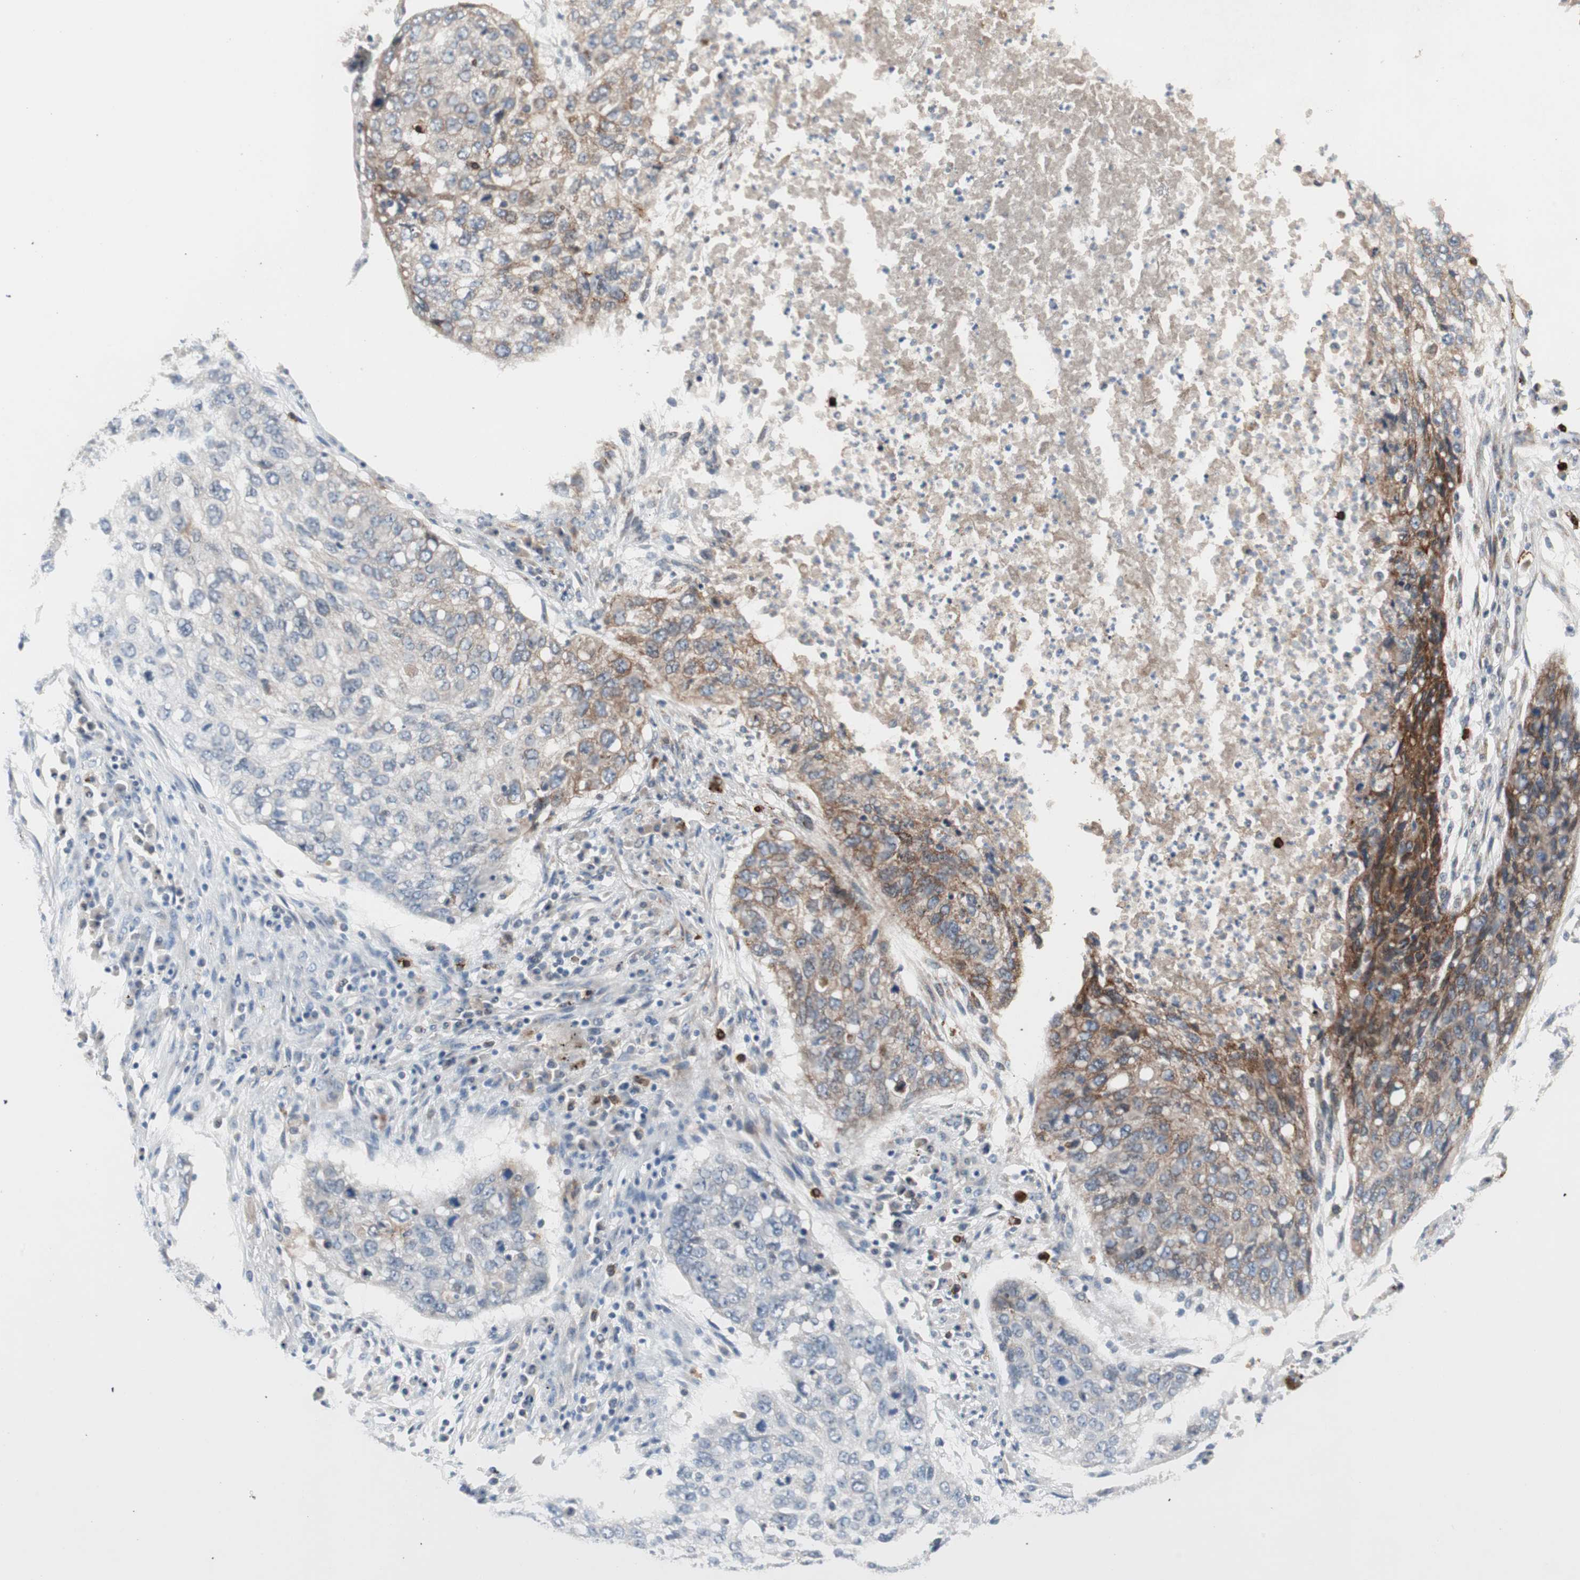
{"staining": {"intensity": "moderate", "quantity": "25%-75%", "location": "cytoplasmic/membranous"}, "tissue": "lung cancer", "cell_type": "Tumor cells", "image_type": "cancer", "snomed": [{"axis": "morphology", "description": "Squamous cell carcinoma, NOS"}, {"axis": "topography", "description": "Lung"}], "caption": "Protein expression analysis of human lung cancer (squamous cell carcinoma) reveals moderate cytoplasmic/membranous positivity in about 25%-75% of tumor cells.", "gene": "PDZK1", "patient": {"sex": "female", "age": 63}}